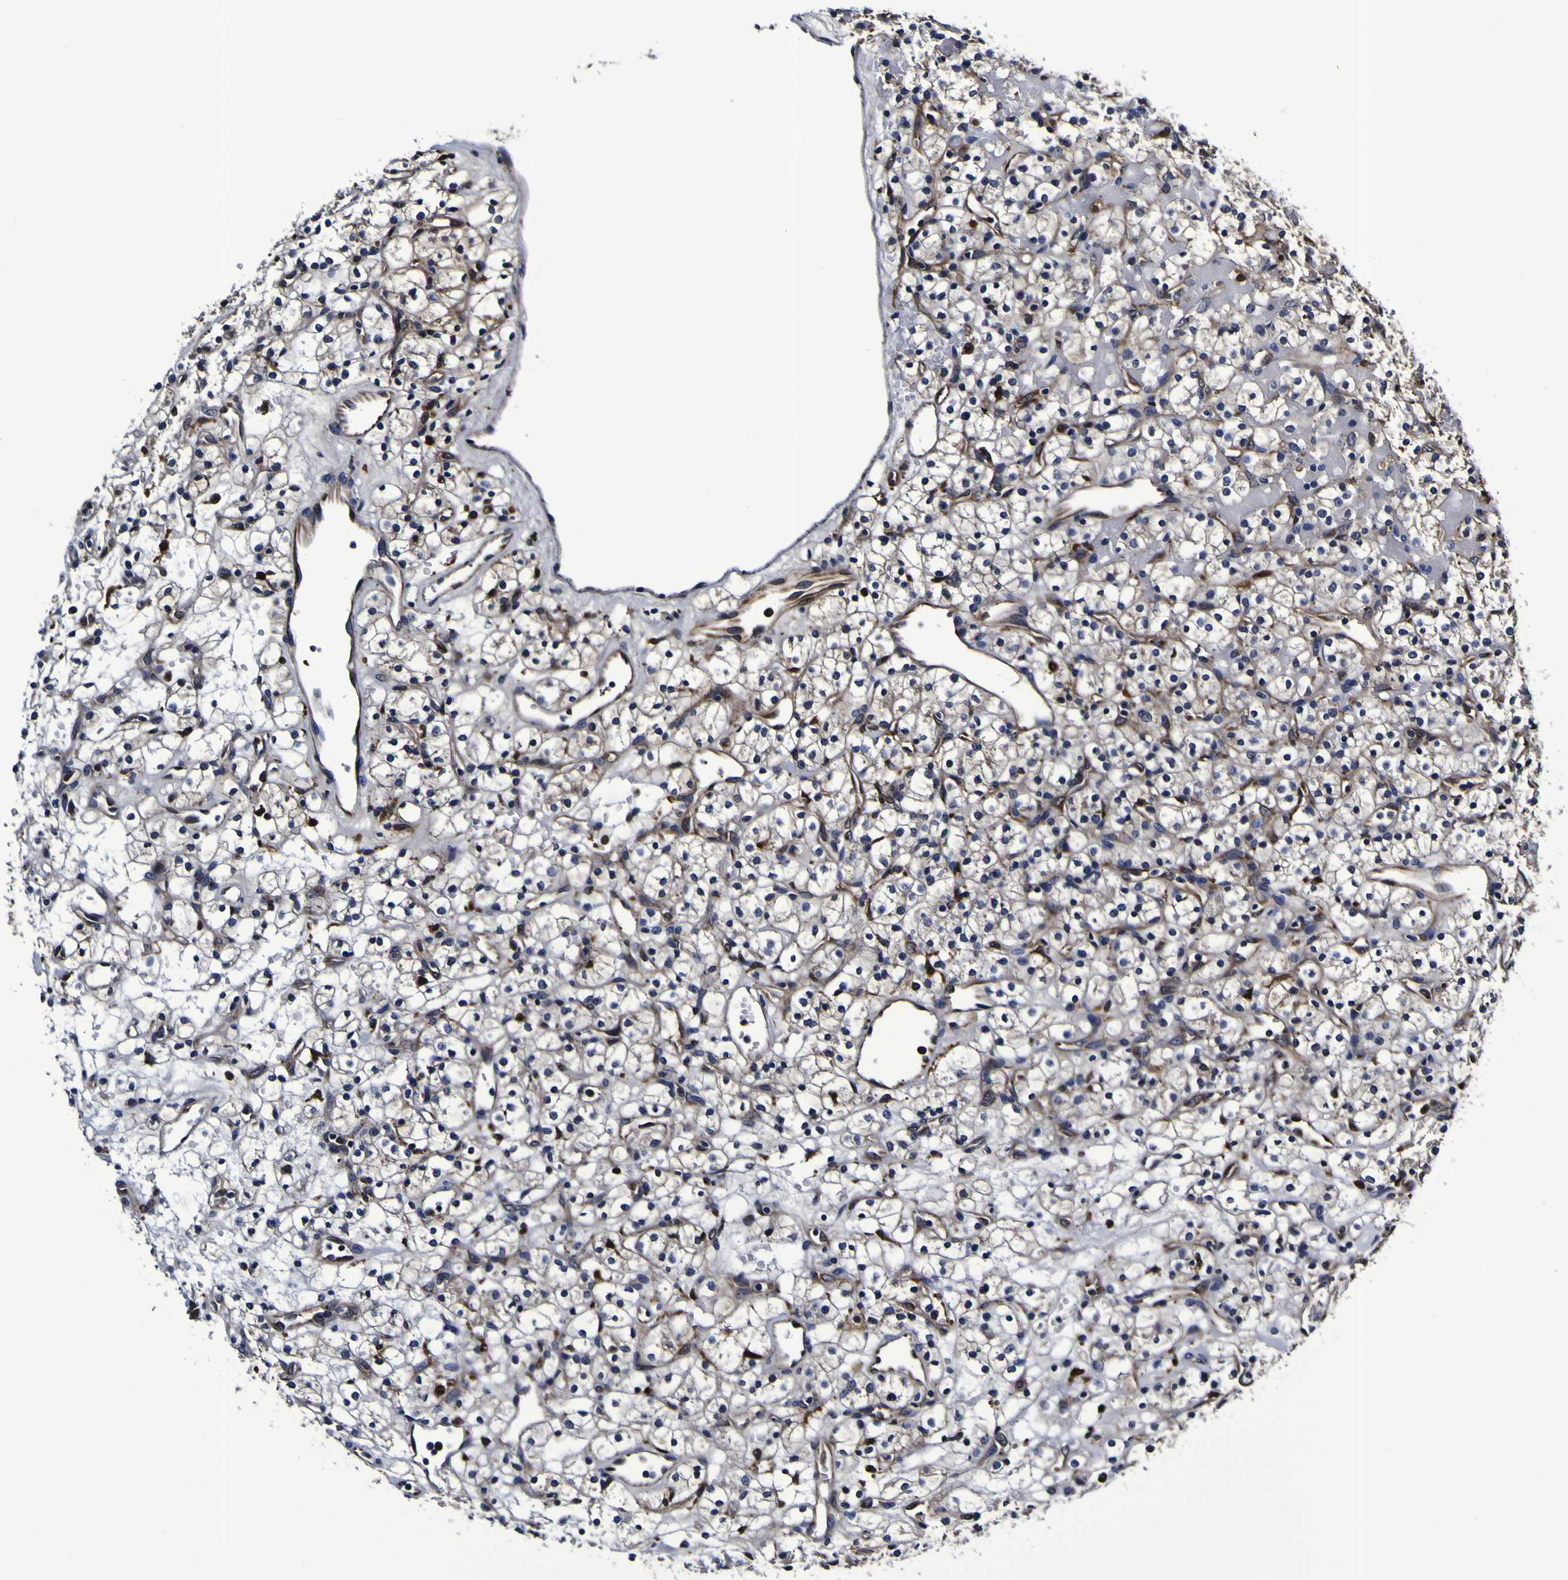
{"staining": {"intensity": "negative", "quantity": "none", "location": "none"}, "tissue": "renal cancer", "cell_type": "Tumor cells", "image_type": "cancer", "snomed": [{"axis": "morphology", "description": "Adenocarcinoma, NOS"}, {"axis": "topography", "description": "Kidney"}], "caption": "Tumor cells are negative for protein expression in human renal adenocarcinoma.", "gene": "GPX1", "patient": {"sex": "female", "age": 60}}